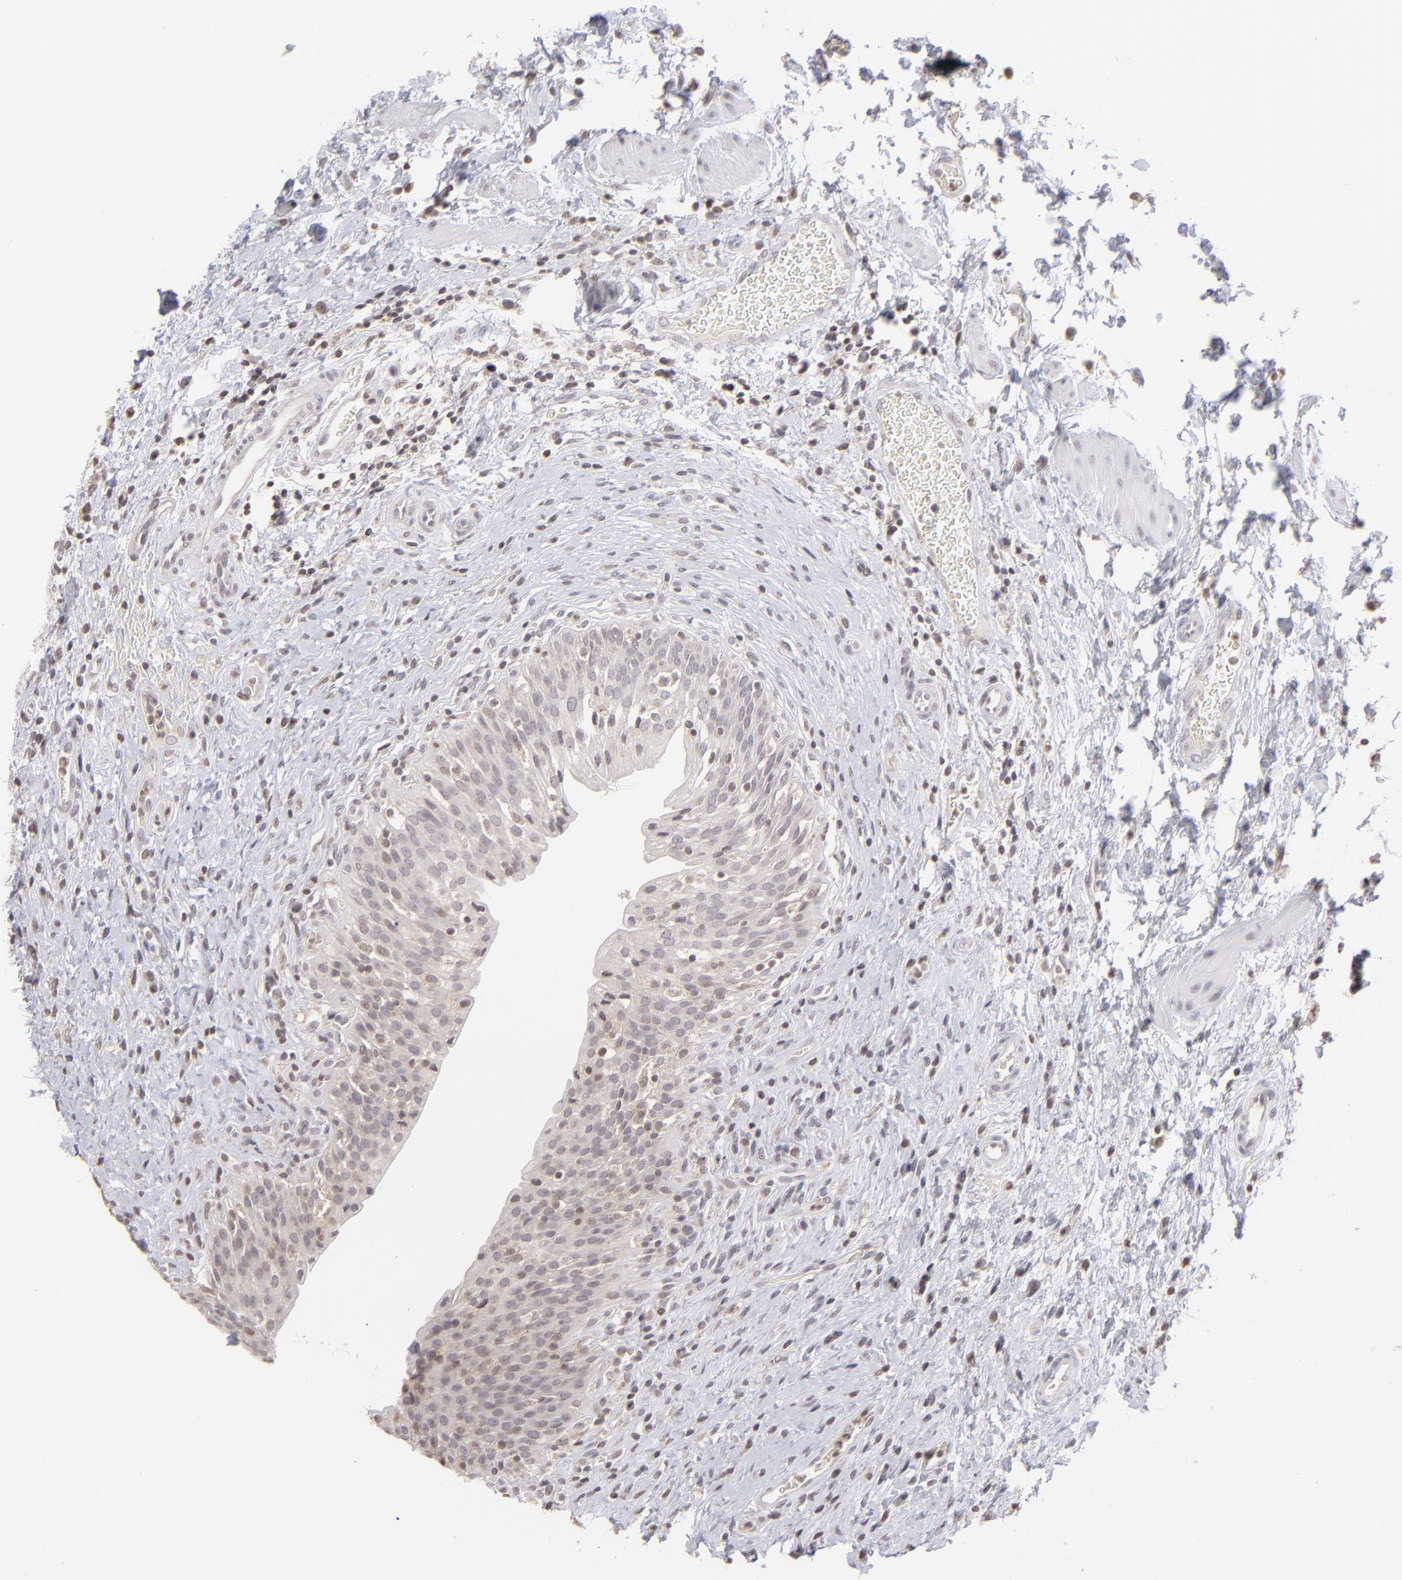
{"staining": {"intensity": "weak", "quantity": "25%-75%", "location": "cytoplasmic/membranous"}, "tissue": "urinary bladder", "cell_type": "Urothelial cells", "image_type": "normal", "snomed": [{"axis": "morphology", "description": "Normal tissue, NOS"}, {"axis": "topography", "description": "Urinary bladder"}], "caption": "DAB (3,3'-diaminobenzidine) immunohistochemical staining of benign urinary bladder reveals weak cytoplasmic/membranous protein expression in about 25%-75% of urothelial cells. The staining was performed using DAB, with brown indicating positive protein expression. Nuclei are stained blue with hematoxylin.", "gene": "CLDN2", "patient": {"sex": "male", "age": 51}}